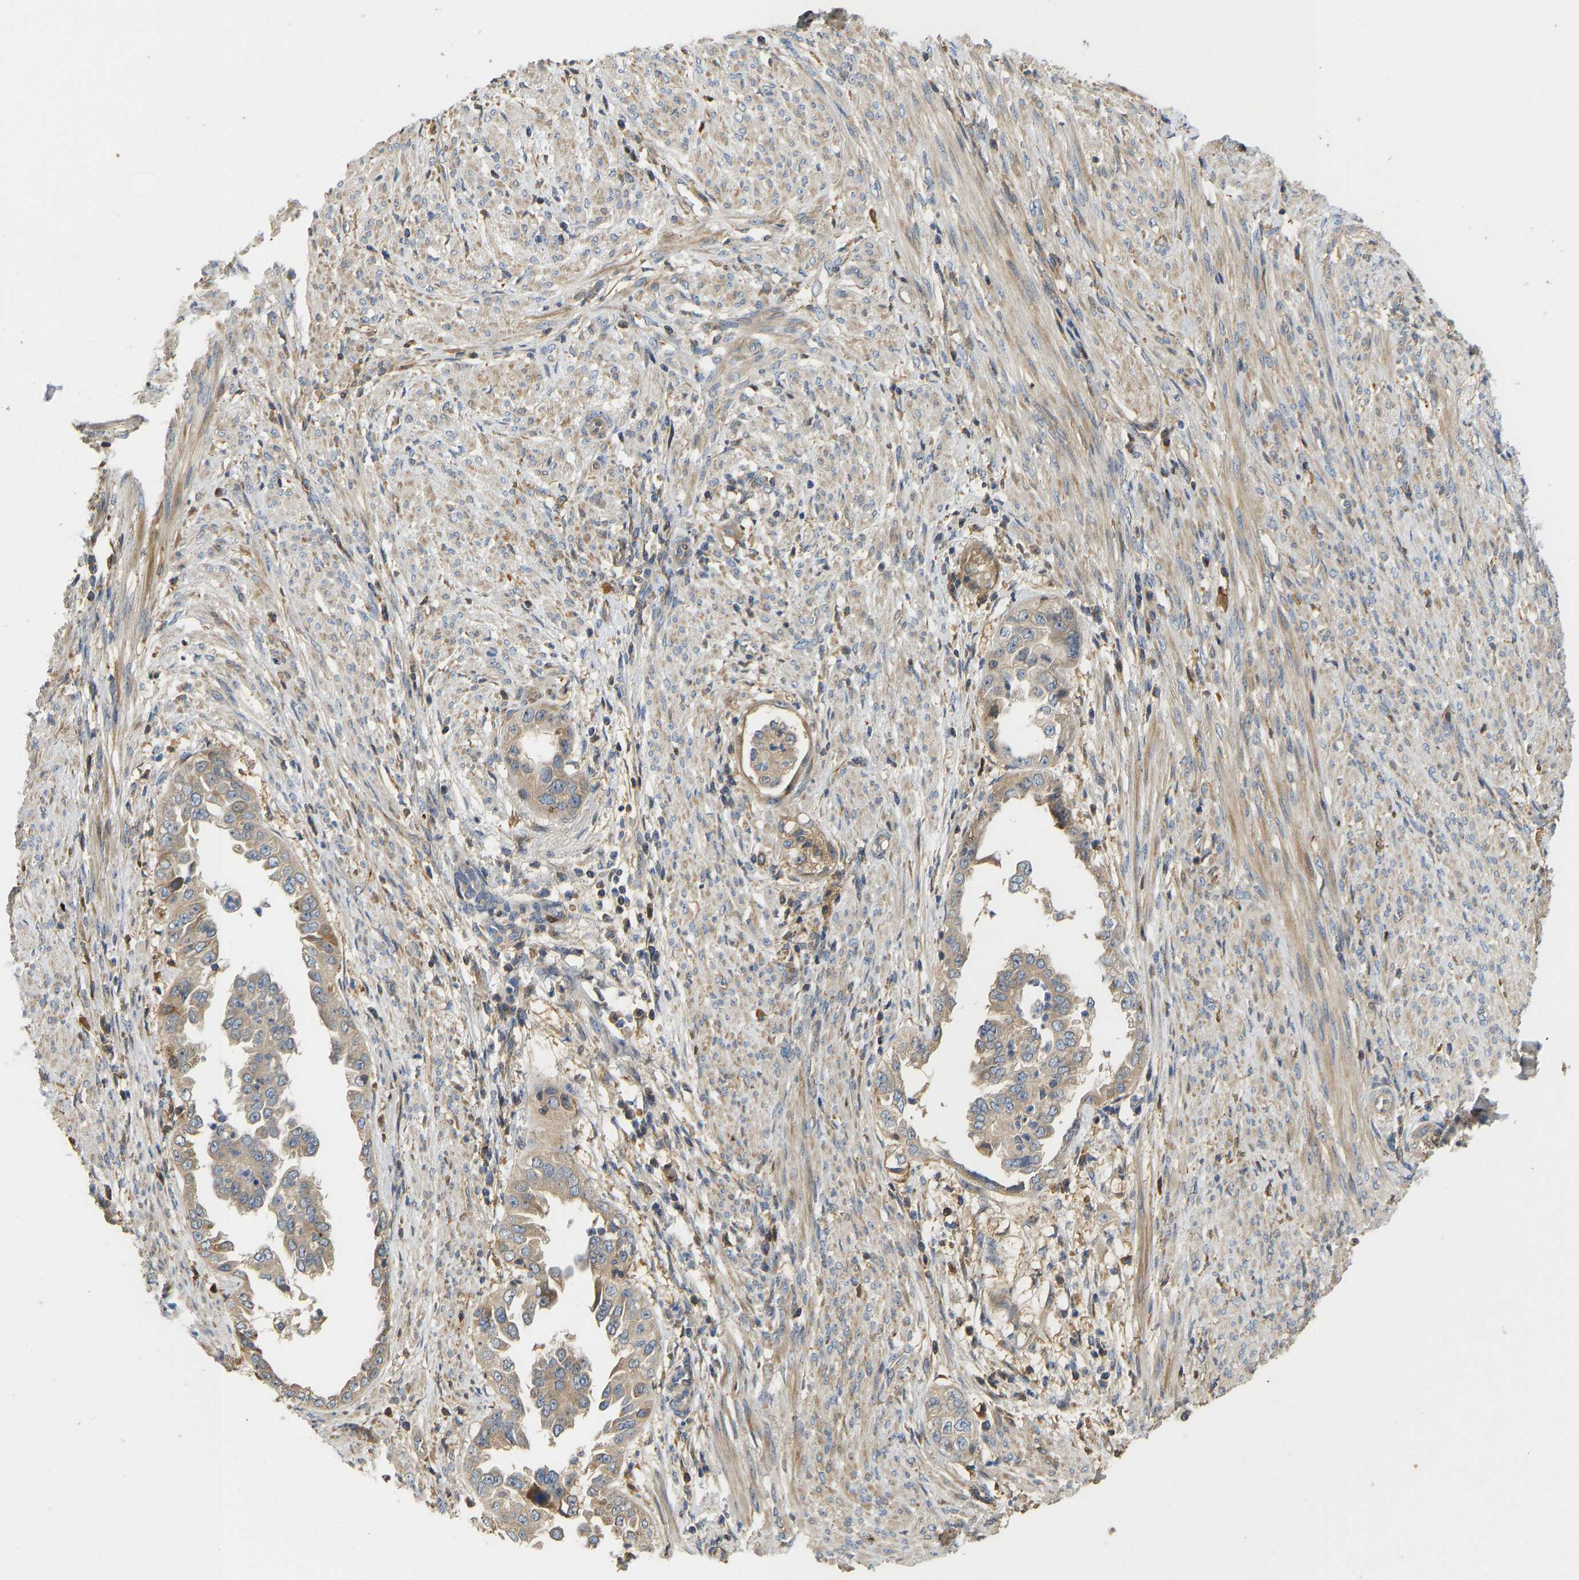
{"staining": {"intensity": "weak", "quantity": ">75%", "location": "cytoplasmic/membranous"}, "tissue": "endometrial cancer", "cell_type": "Tumor cells", "image_type": "cancer", "snomed": [{"axis": "morphology", "description": "Adenocarcinoma, NOS"}, {"axis": "topography", "description": "Endometrium"}], "caption": "High-power microscopy captured an IHC micrograph of endometrial adenocarcinoma, revealing weak cytoplasmic/membranous expression in approximately >75% of tumor cells. (DAB (3,3'-diaminobenzidine) IHC, brown staining for protein, blue staining for nuclei).", "gene": "VCPKMT", "patient": {"sex": "female", "age": 85}}